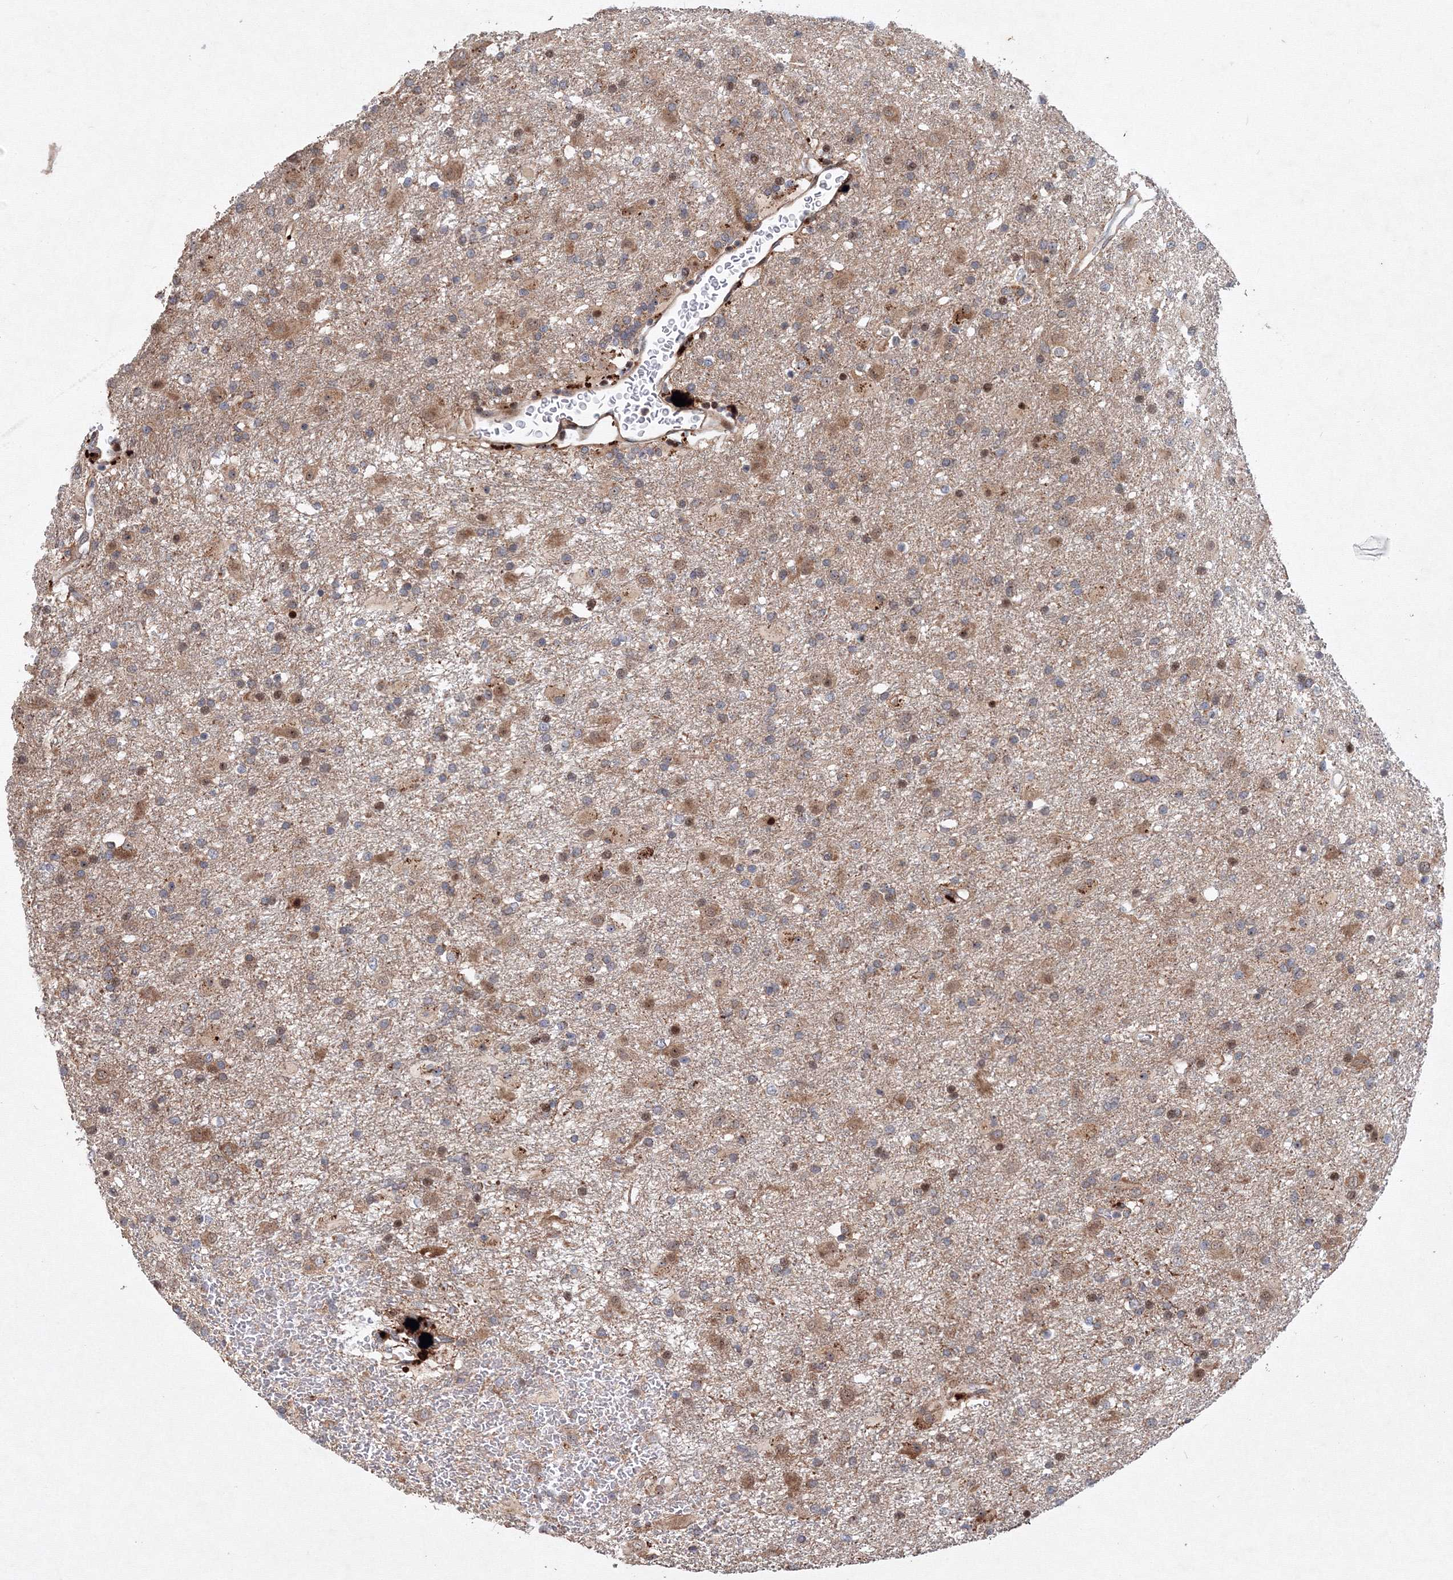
{"staining": {"intensity": "weak", "quantity": "<25%", "location": "cytoplasmic/membranous"}, "tissue": "glioma", "cell_type": "Tumor cells", "image_type": "cancer", "snomed": [{"axis": "morphology", "description": "Glioma, malignant, Low grade"}, {"axis": "topography", "description": "Brain"}], "caption": "Immunohistochemical staining of malignant glioma (low-grade) displays no significant positivity in tumor cells.", "gene": "ANKAR", "patient": {"sex": "male", "age": 65}}